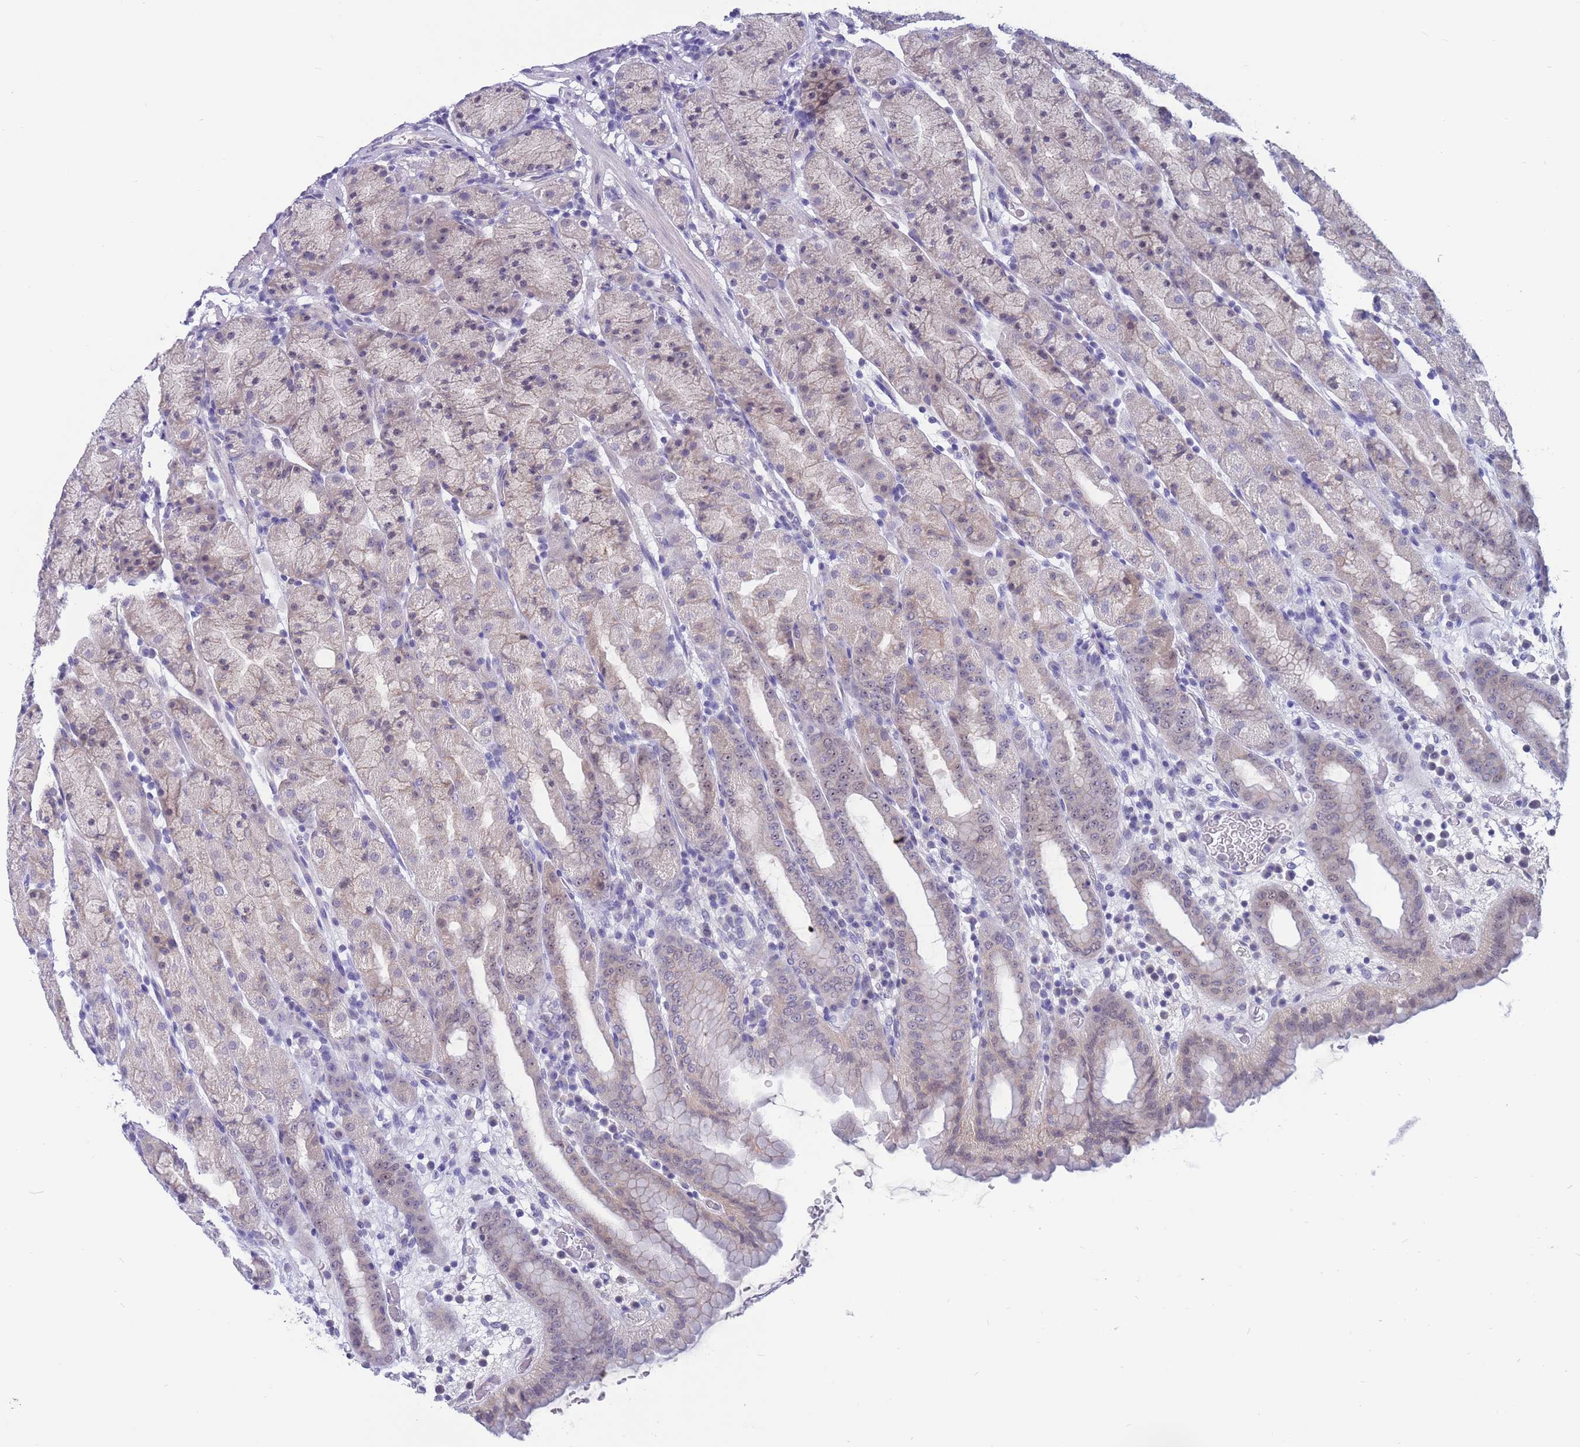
{"staining": {"intensity": "weak", "quantity": "25%-75%", "location": "cytoplasmic/membranous"}, "tissue": "stomach", "cell_type": "Glandular cells", "image_type": "normal", "snomed": [{"axis": "morphology", "description": "Normal tissue, NOS"}, {"axis": "topography", "description": "Stomach, upper"}], "caption": "Stomach stained with a brown dye shows weak cytoplasmic/membranous positive staining in about 25%-75% of glandular cells.", "gene": "BOP1", "patient": {"sex": "male", "age": 68}}